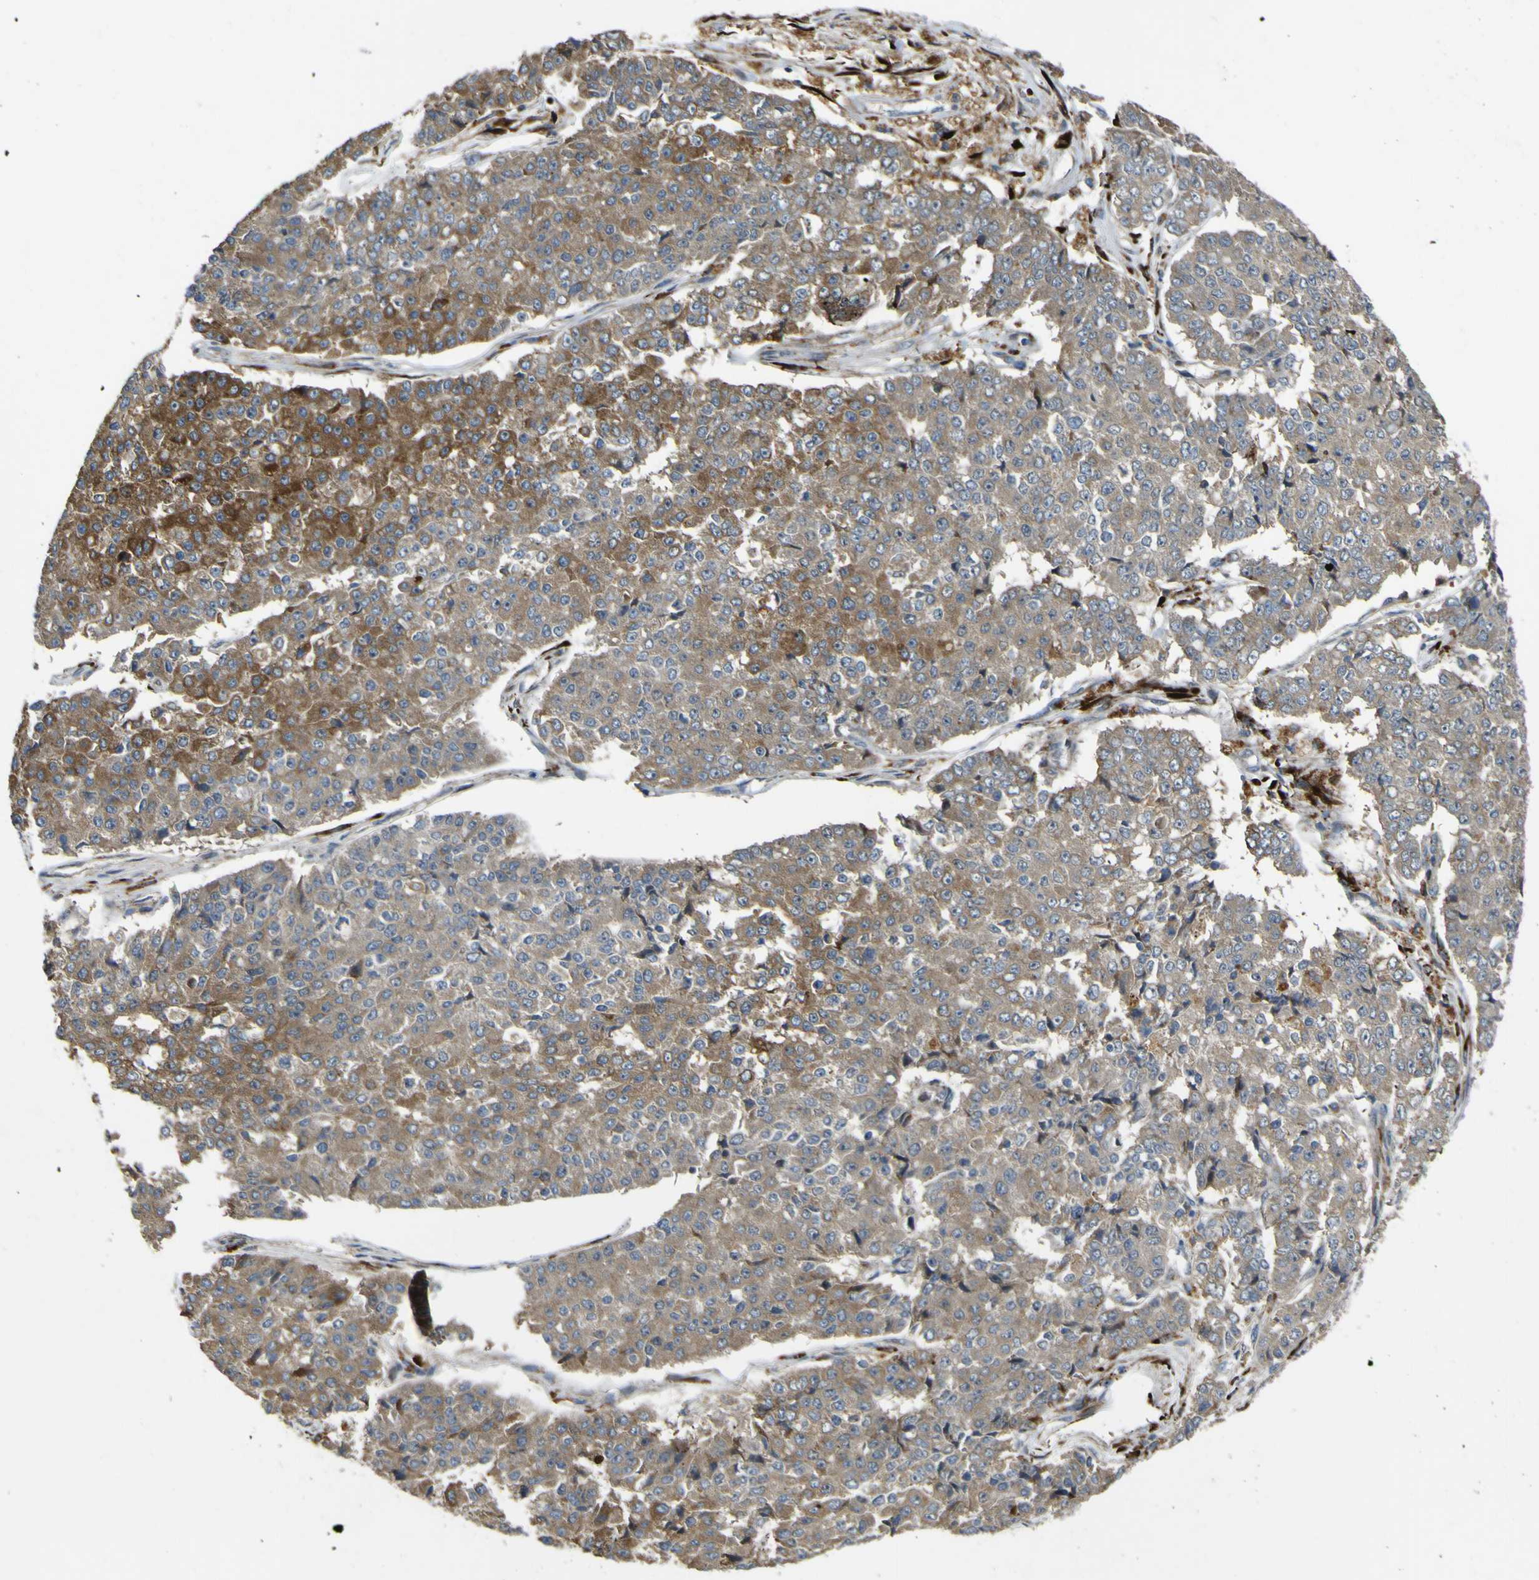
{"staining": {"intensity": "moderate", "quantity": ">75%", "location": "cytoplasmic/membranous"}, "tissue": "pancreatic cancer", "cell_type": "Tumor cells", "image_type": "cancer", "snomed": [{"axis": "morphology", "description": "Adenocarcinoma, NOS"}, {"axis": "topography", "description": "Pancreas"}], "caption": "The photomicrograph demonstrates staining of adenocarcinoma (pancreatic), revealing moderate cytoplasmic/membranous protein positivity (brown color) within tumor cells.", "gene": "LBHD1", "patient": {"sex": "male", "age": 50}}